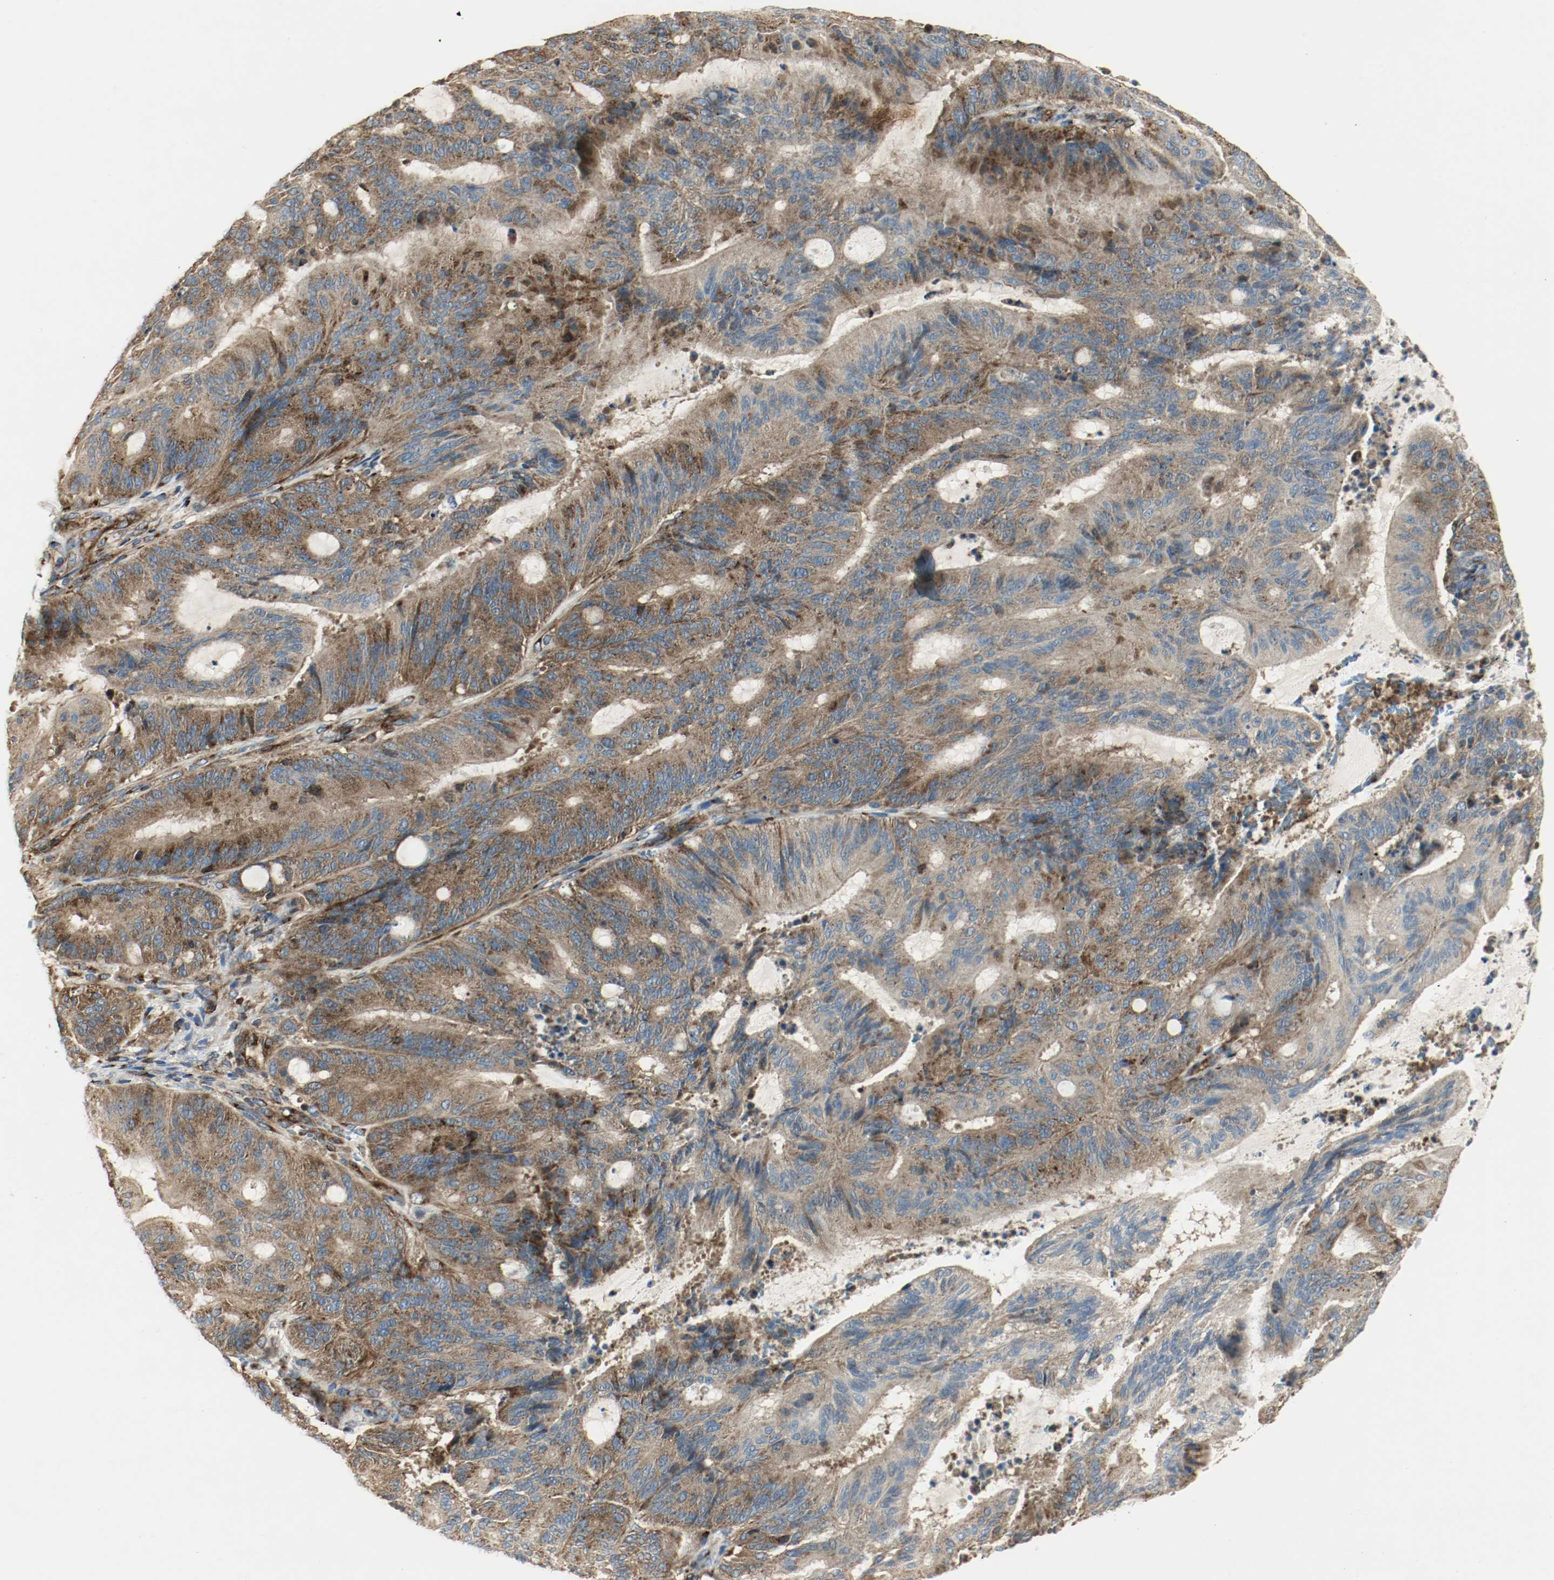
{"staining": {"intensity": "strong", "quantity": ">75%", "location": "cytoplasmic/membranous"}, "tissue": "liver cancer", "cell_type": "Tumor cells", "image_type": "cancer", "snomed": [{"axis": "morphology", "description": "Cholangiocarcinoma"}, {"axis": "topography", "description": "Liver"}], "caption": "Tumor cells show high levels of strong cytoplasmic/membranous staining in approximately >75% of cells in liver cancer. The protein of interest is stained brown, and the nuclei are stained in blue (DAB (3,3'-diaminobenzidine) IHC with brightfield microscopy, high magnification).", "gene": "PLCG1", "patient": {"sex": "female", "age": 73}}